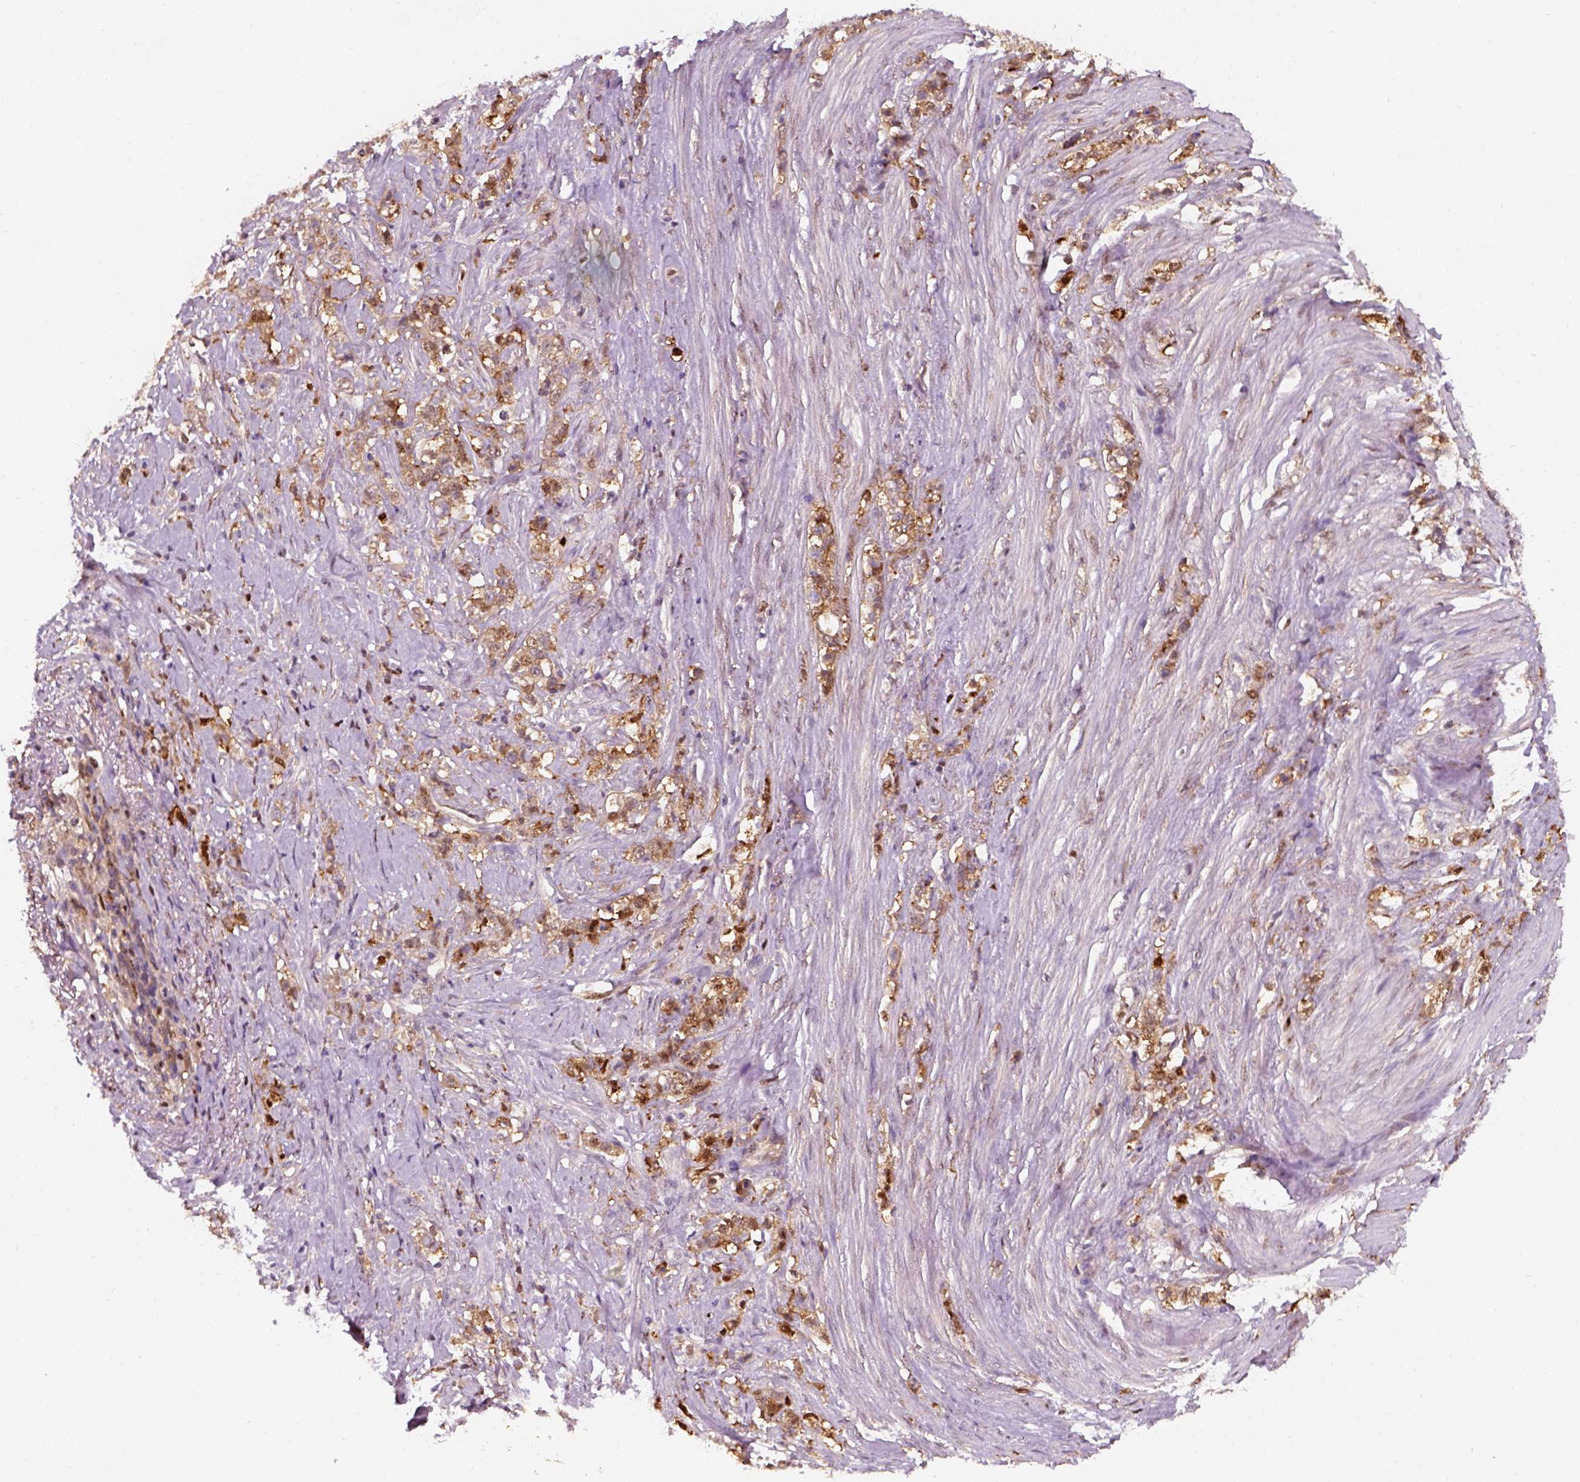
{"staining": {"intensity": "moderate", "quantity": ">75%", "location": "cytoplasmic/membranous"}, "tissue": "stomach cancer", "cell_type": "Tumor cells", "image_type": "cancer", "snomed": [{"axis": "morphology", "description": "Adenocarcinoma, NOS"}, {"axis": "topography", "description": "Stomach, lower"}], "caption": "Stomach cancer tissue shows moderate cytoplasmic/membranous positivity in about >75% of tumor cells, visualized by immunohistochemistry. (IHC, brightfield microscopy, high magnification).", "gene": "SQSTM1", "patient": {"sex": "male", "age": 88}}